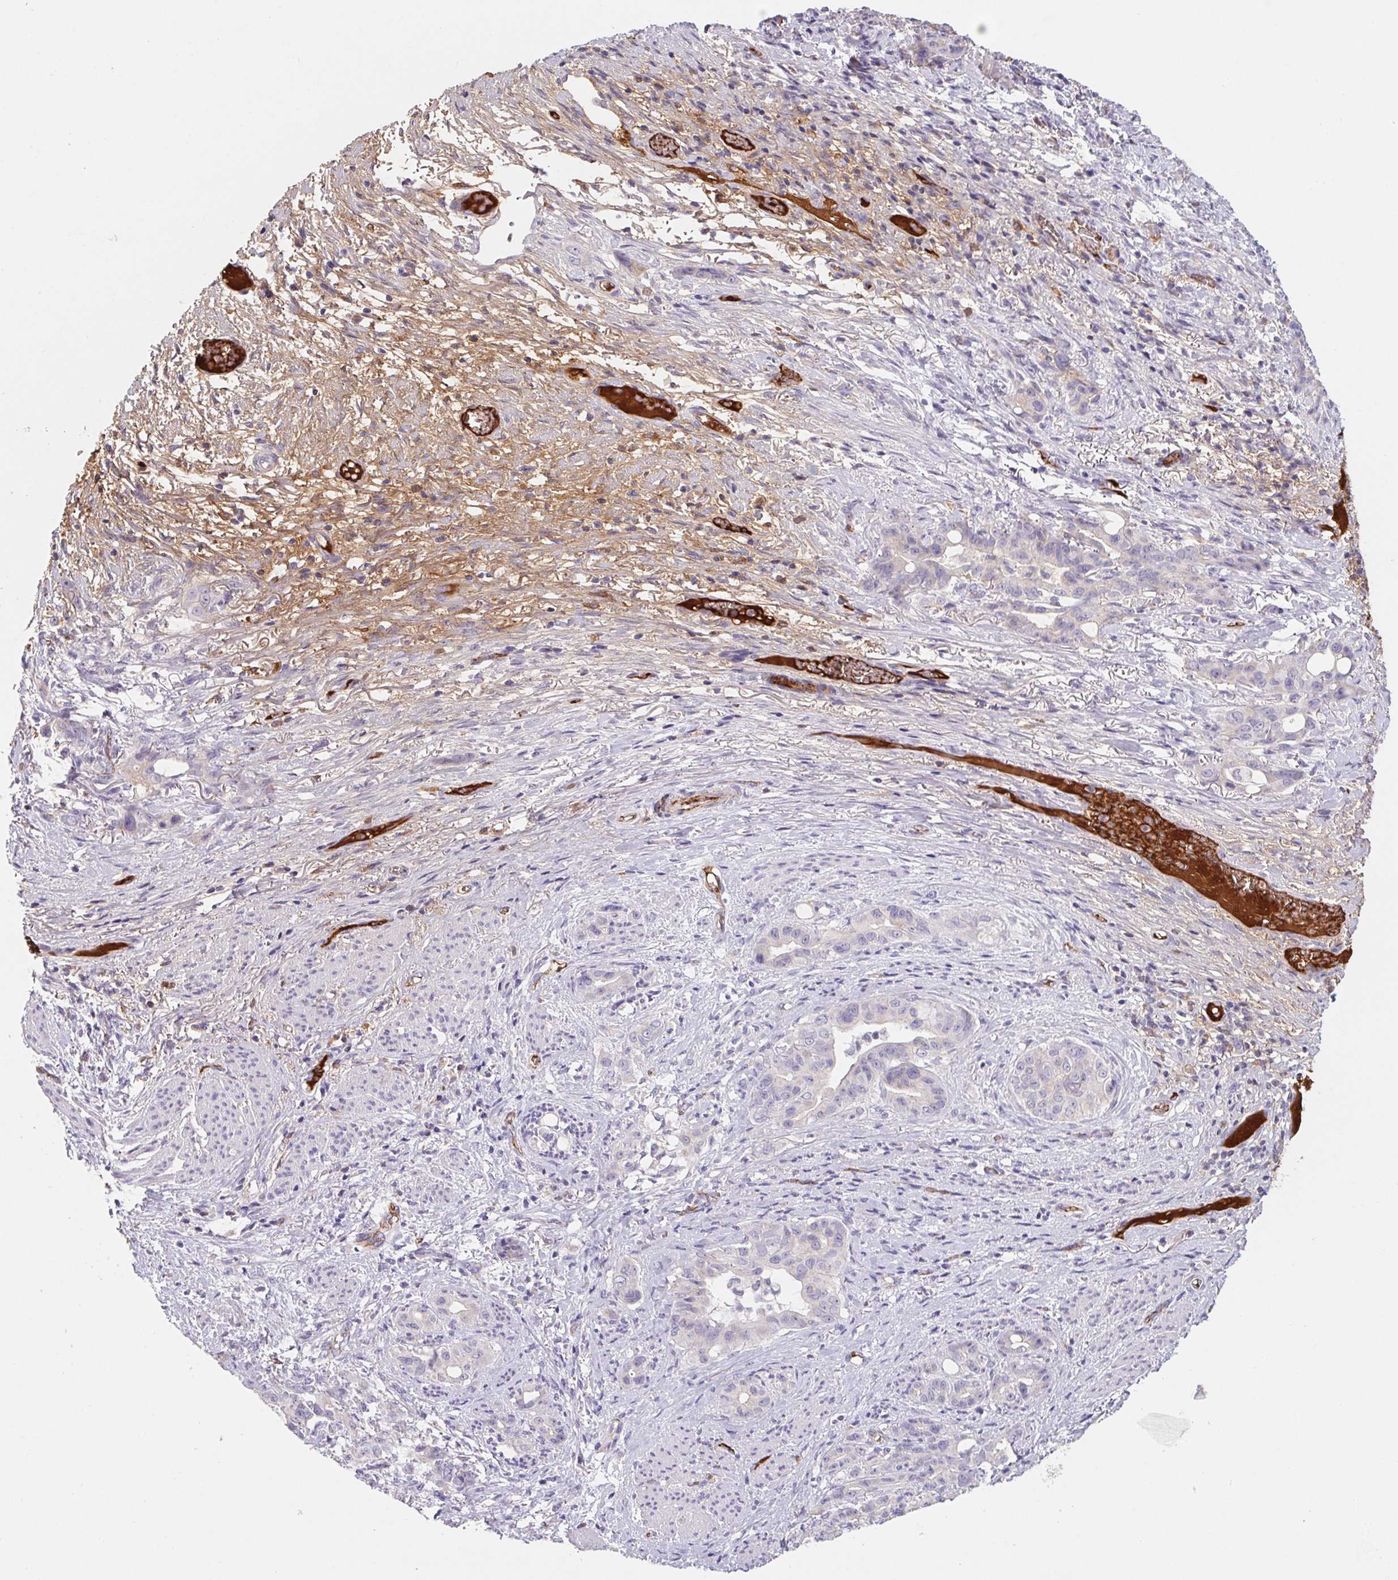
{"staining": {"intensity": "negative", "quantity": "none", "location": "none"}, "tissue": "stomach cancer", "cell_type": "Tumor cells", "image_type": "cancer", "snomed": [{"axis": "morphology", "description": "Normal tissue, NOS"}, {"axis": "morphology", "description": "Adenocarcinoma, NOS"}, {"axis": "topography", "description": "Esophagus"}, {"axis": "topography", "description": "Stomach, upper"}], "caption": "Tumor cells show no significant protein positivity in stomach cancer (adenocarcinoma). The staining is performed using DAB brown chromogen with nuclei counter-stained in using hematoxylin.", "gene": "LPA", "patient": {"sex": "male", "age": 62}}